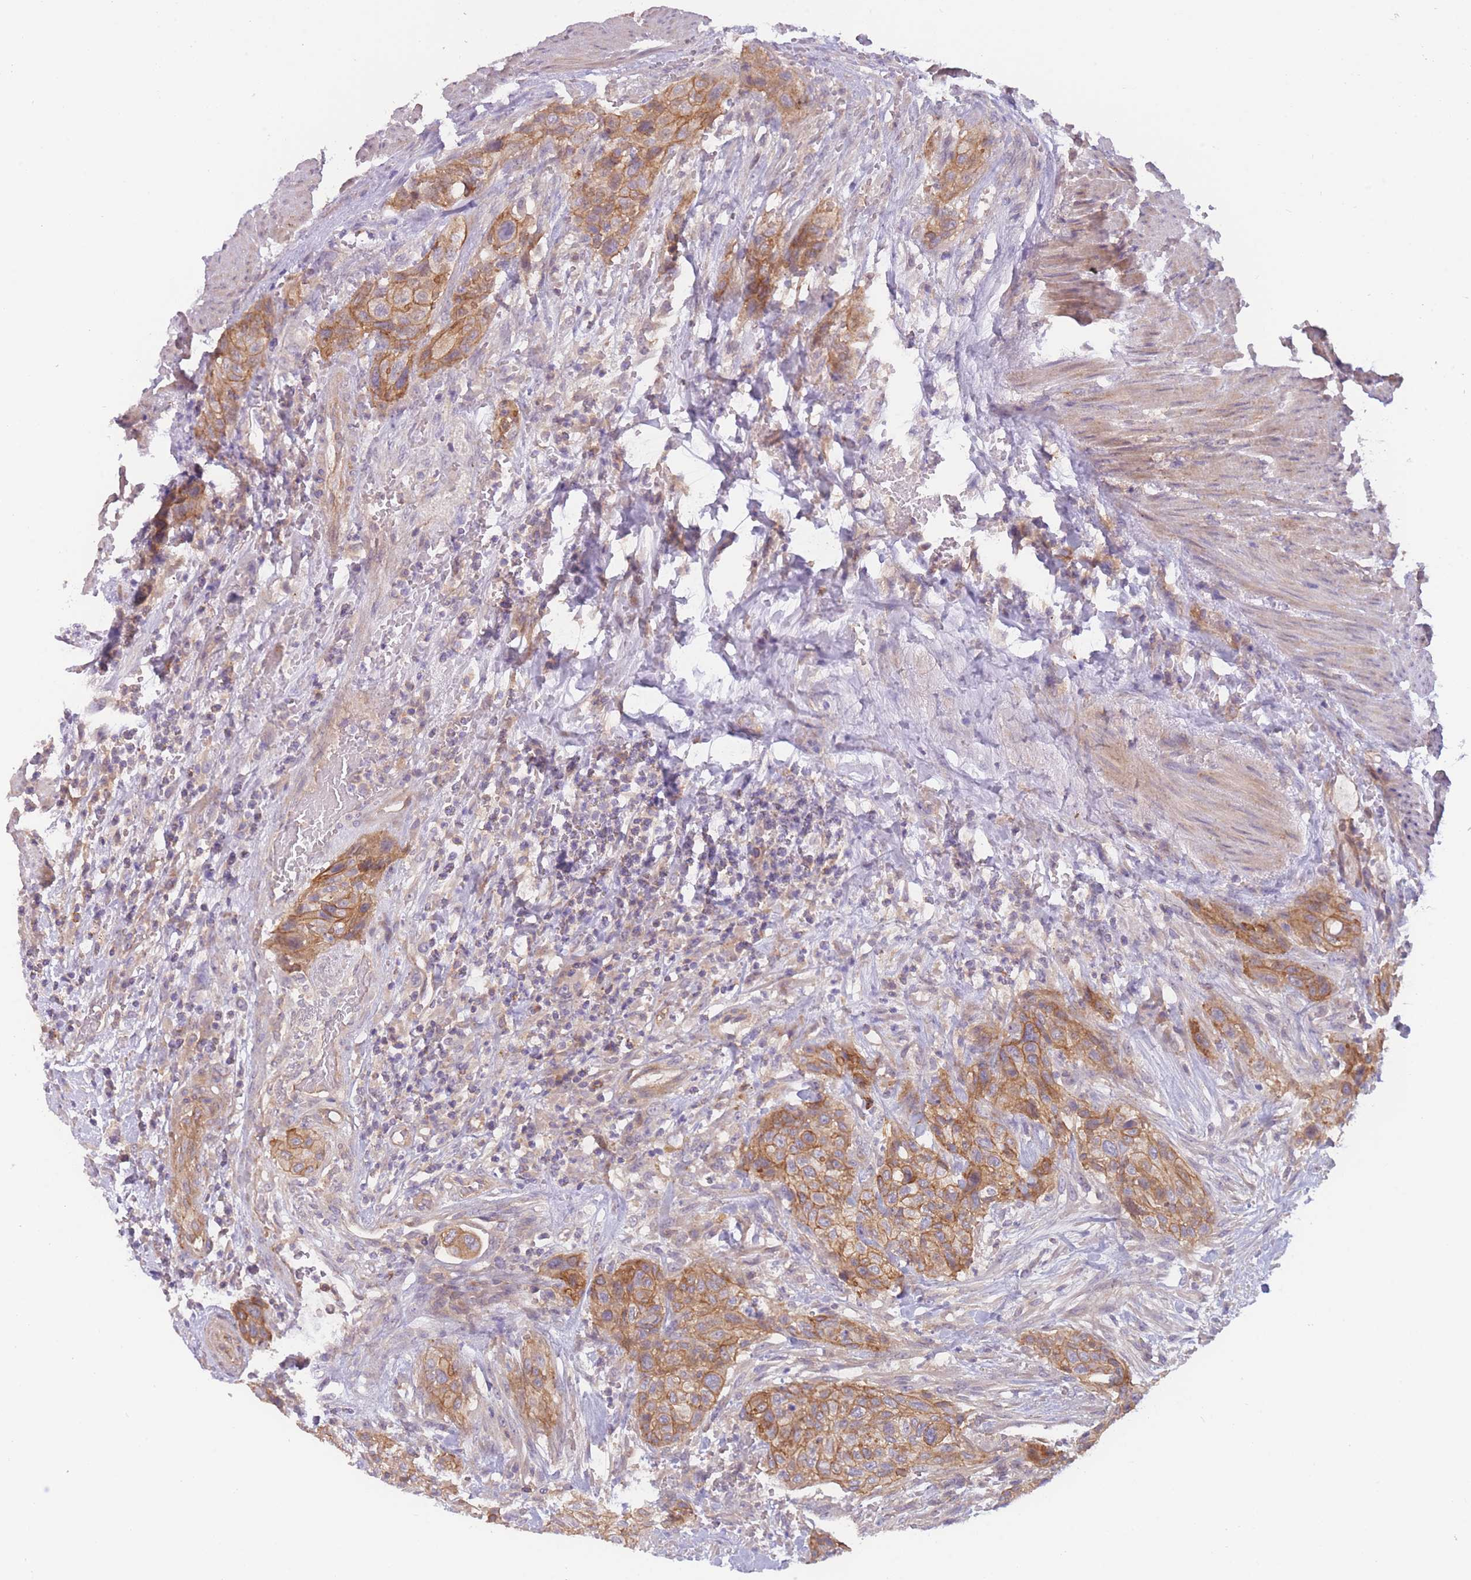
{"staining": {"intensity": "moderate", "quantity": ">75%", "location": "cytoplasmic/membranous"}, "tissue": "urothelial cancer", "cell_type": "Tumor cells", "image_type": "cancer", "snomed": [{"axis": "morphology", "description": "Urothelial carcinoma, High grade"}, {"axis": "topography", "description": "Urinary bladder"}], "caption": "Protein analysis of urothelial cancer tissue exhibits moderate cytoplasmic/membranous positivity in about >75% of tumor cells.", "gene": "WDR93", "patient": {"sex": "male", "age": 35}}